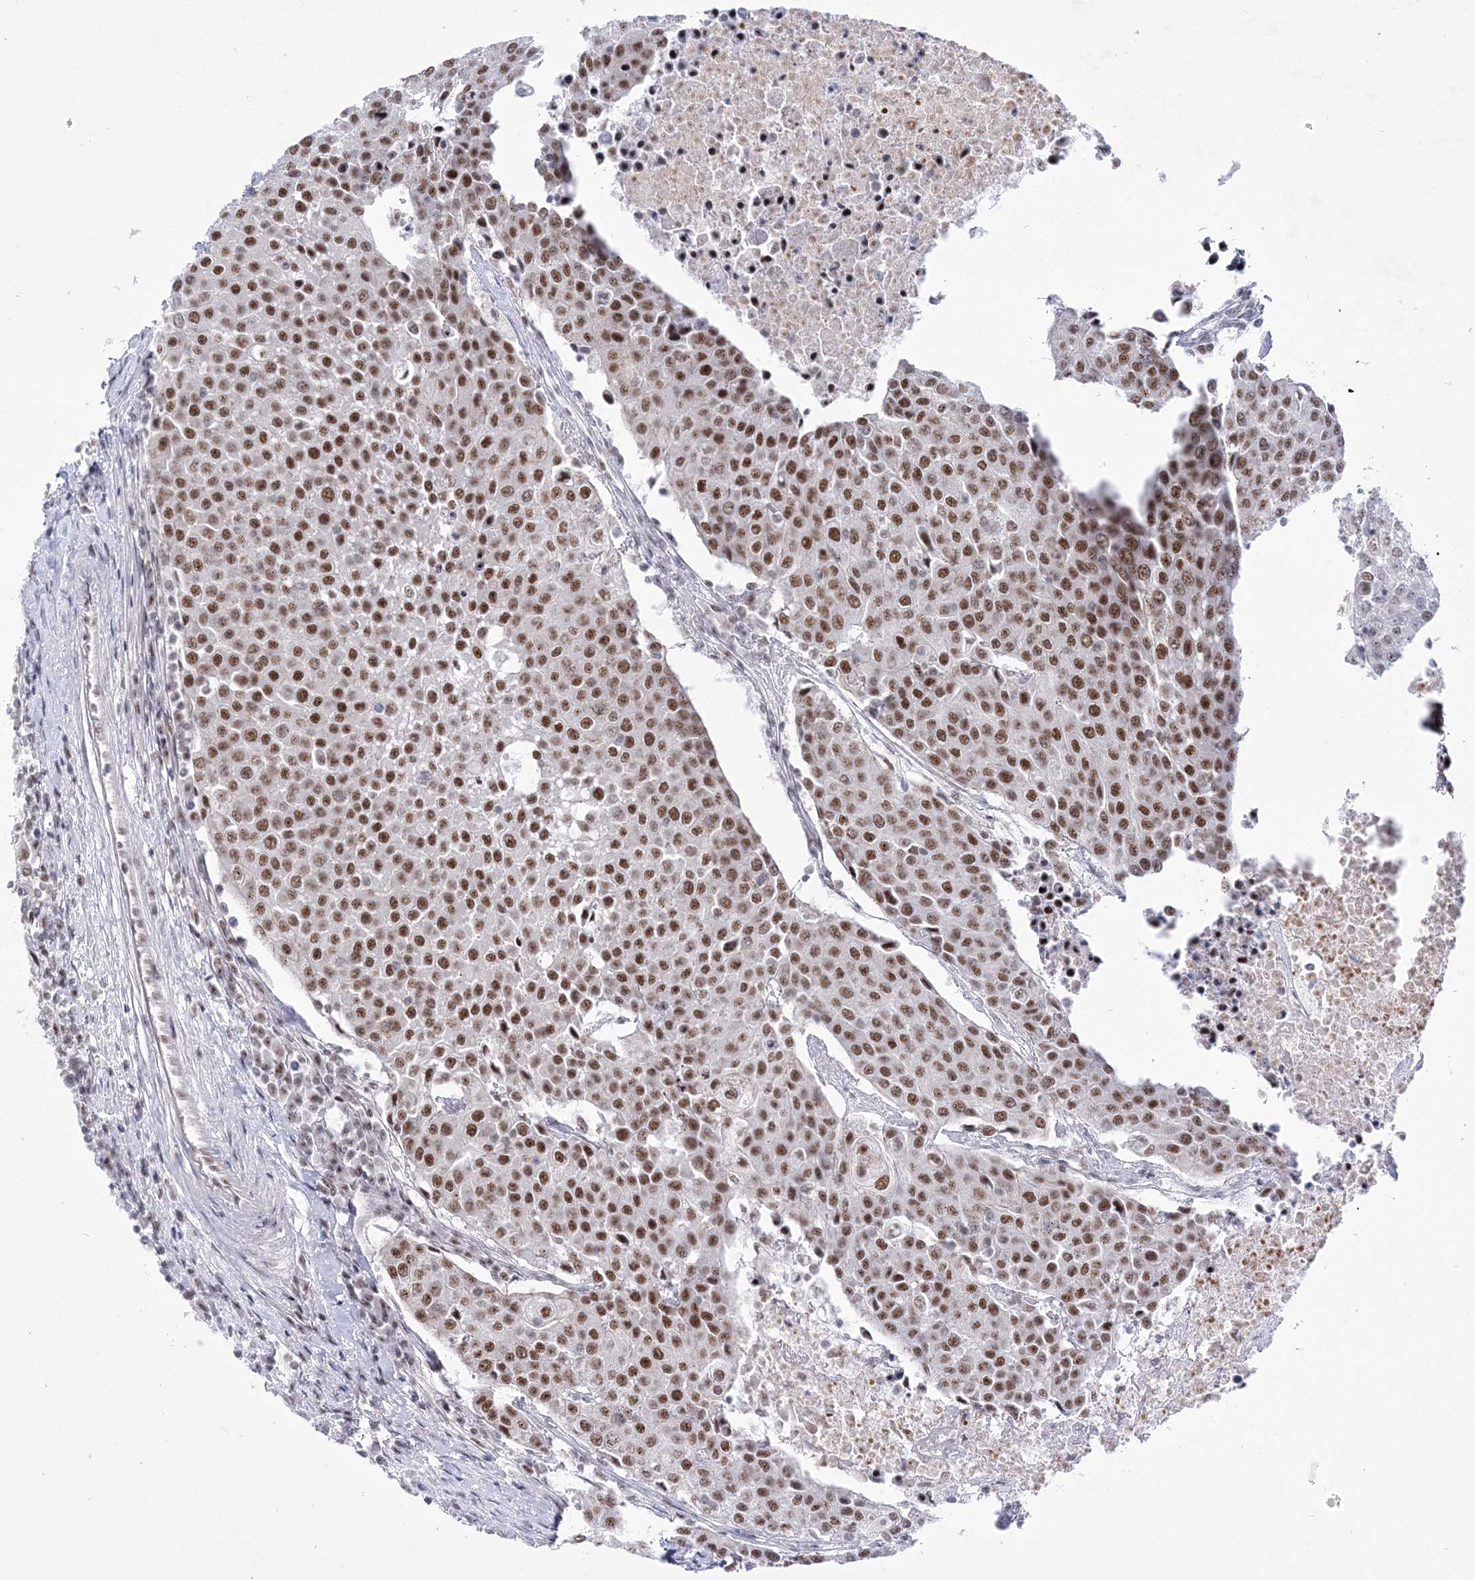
{"staining": {"intensity": "strong", "quantity": ">75%", "location": "nuclear"}, "tissue": "urothelial cancer", "cell_type": "Tumor cells", "image_type": "cancer", "snomed": [{"axis": "morphology", "description": "Urothelial carcinoma, High grade"}, {"axis": "topography", "description": "Urinary bladder"}], "caption": "This micrograph shows urothelial cancer stained with IHC to label a protein in brown. The nuclear of tumor cells show strong positivity for the protein. Nuclei are counter-stained blue.", "gene": "NSUN2", "patient": {"sex": "female", "age": 85}}